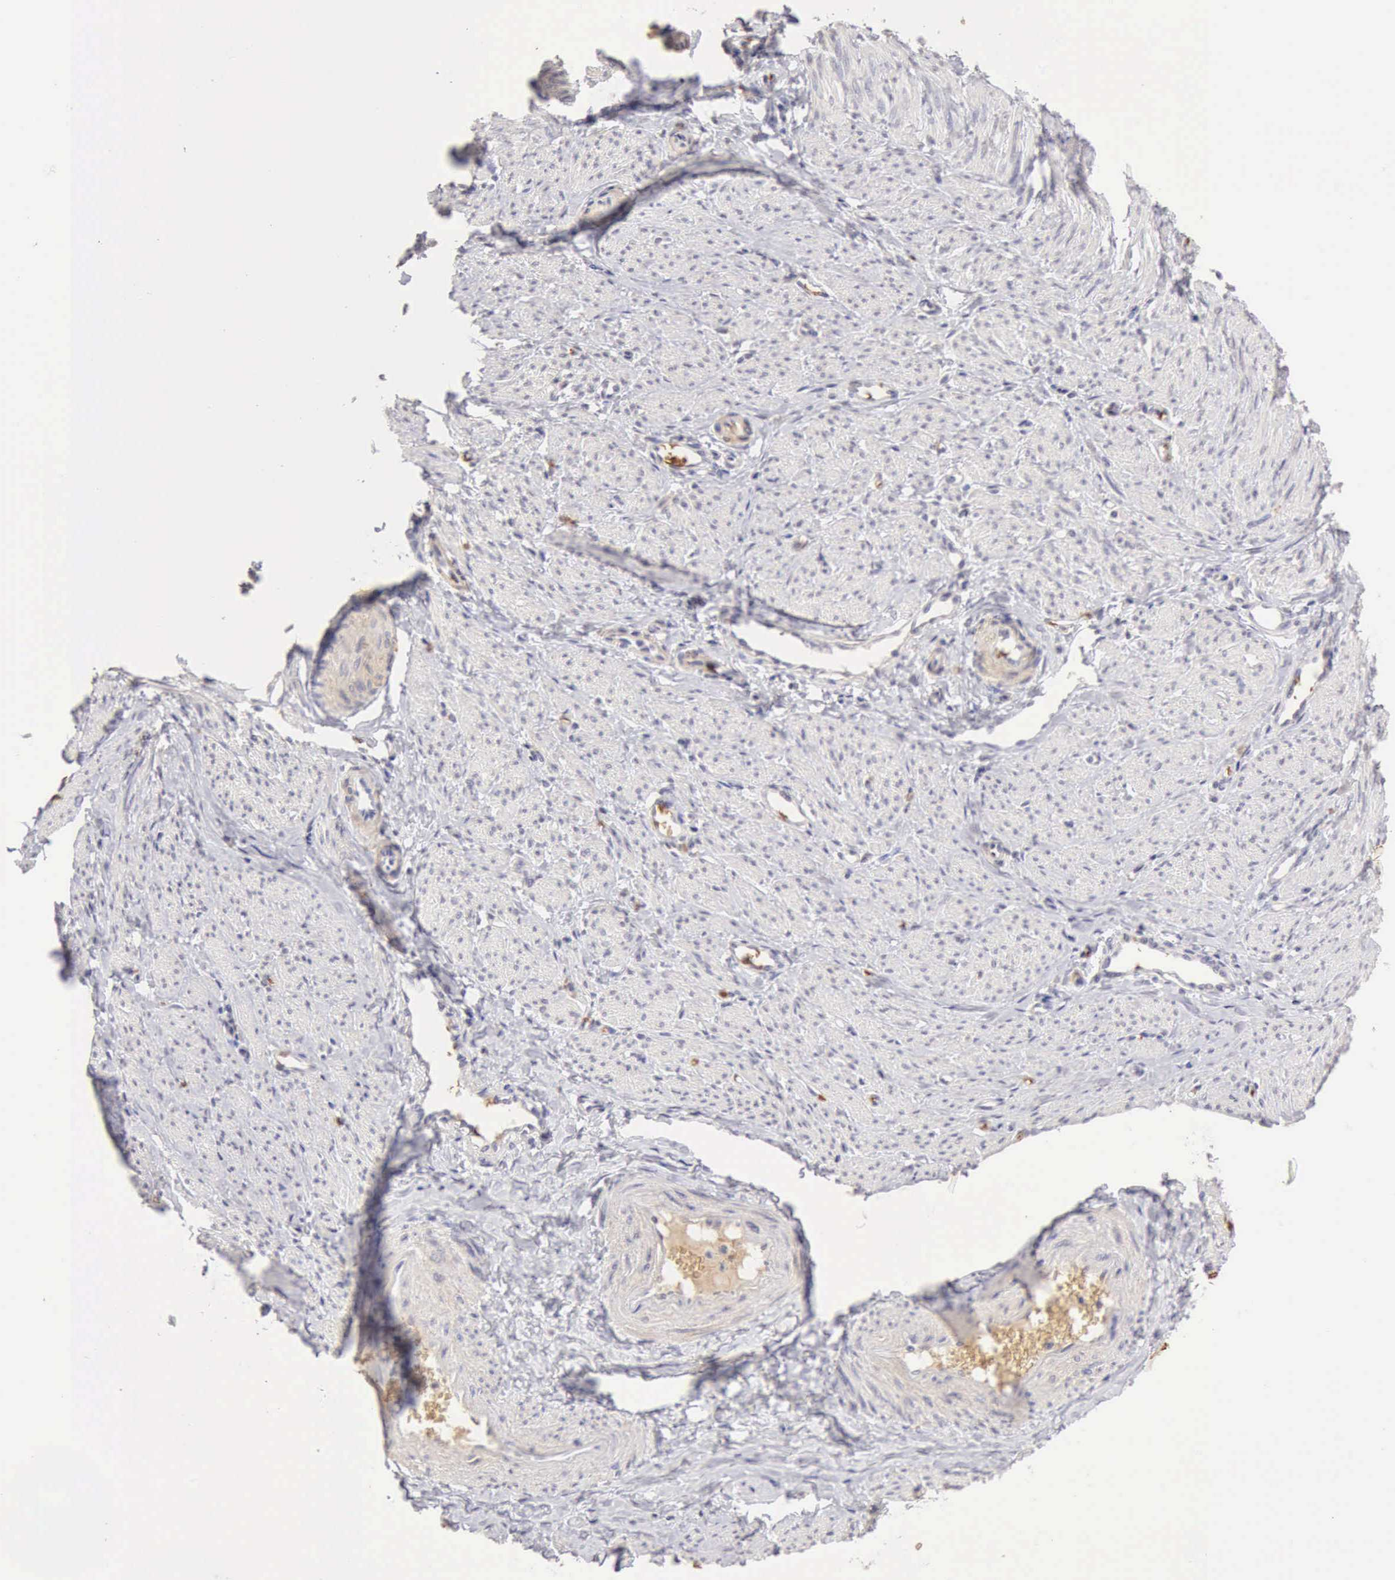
{"staining": {"intensity": "negative", "quantity": "none", "location": "none"}, "tissue": "smooth muscle", "cell_type": "Smooth muscle cells", "image_type": "normal", "snomed": [{"axis": "morphology", "description": "Normal tissue, NOS"}, {"axis": "topography", "description": "Smooth muscle"}, {"axis": "topography", "description": "Uterus"}], "caption": "IHC micrograph of normal human smooth muscle stained for a protein (brown), which displays no expression in smooth muscle cells.", "gene": "CFI", "patient": {"sex": "female", "age": 39}}